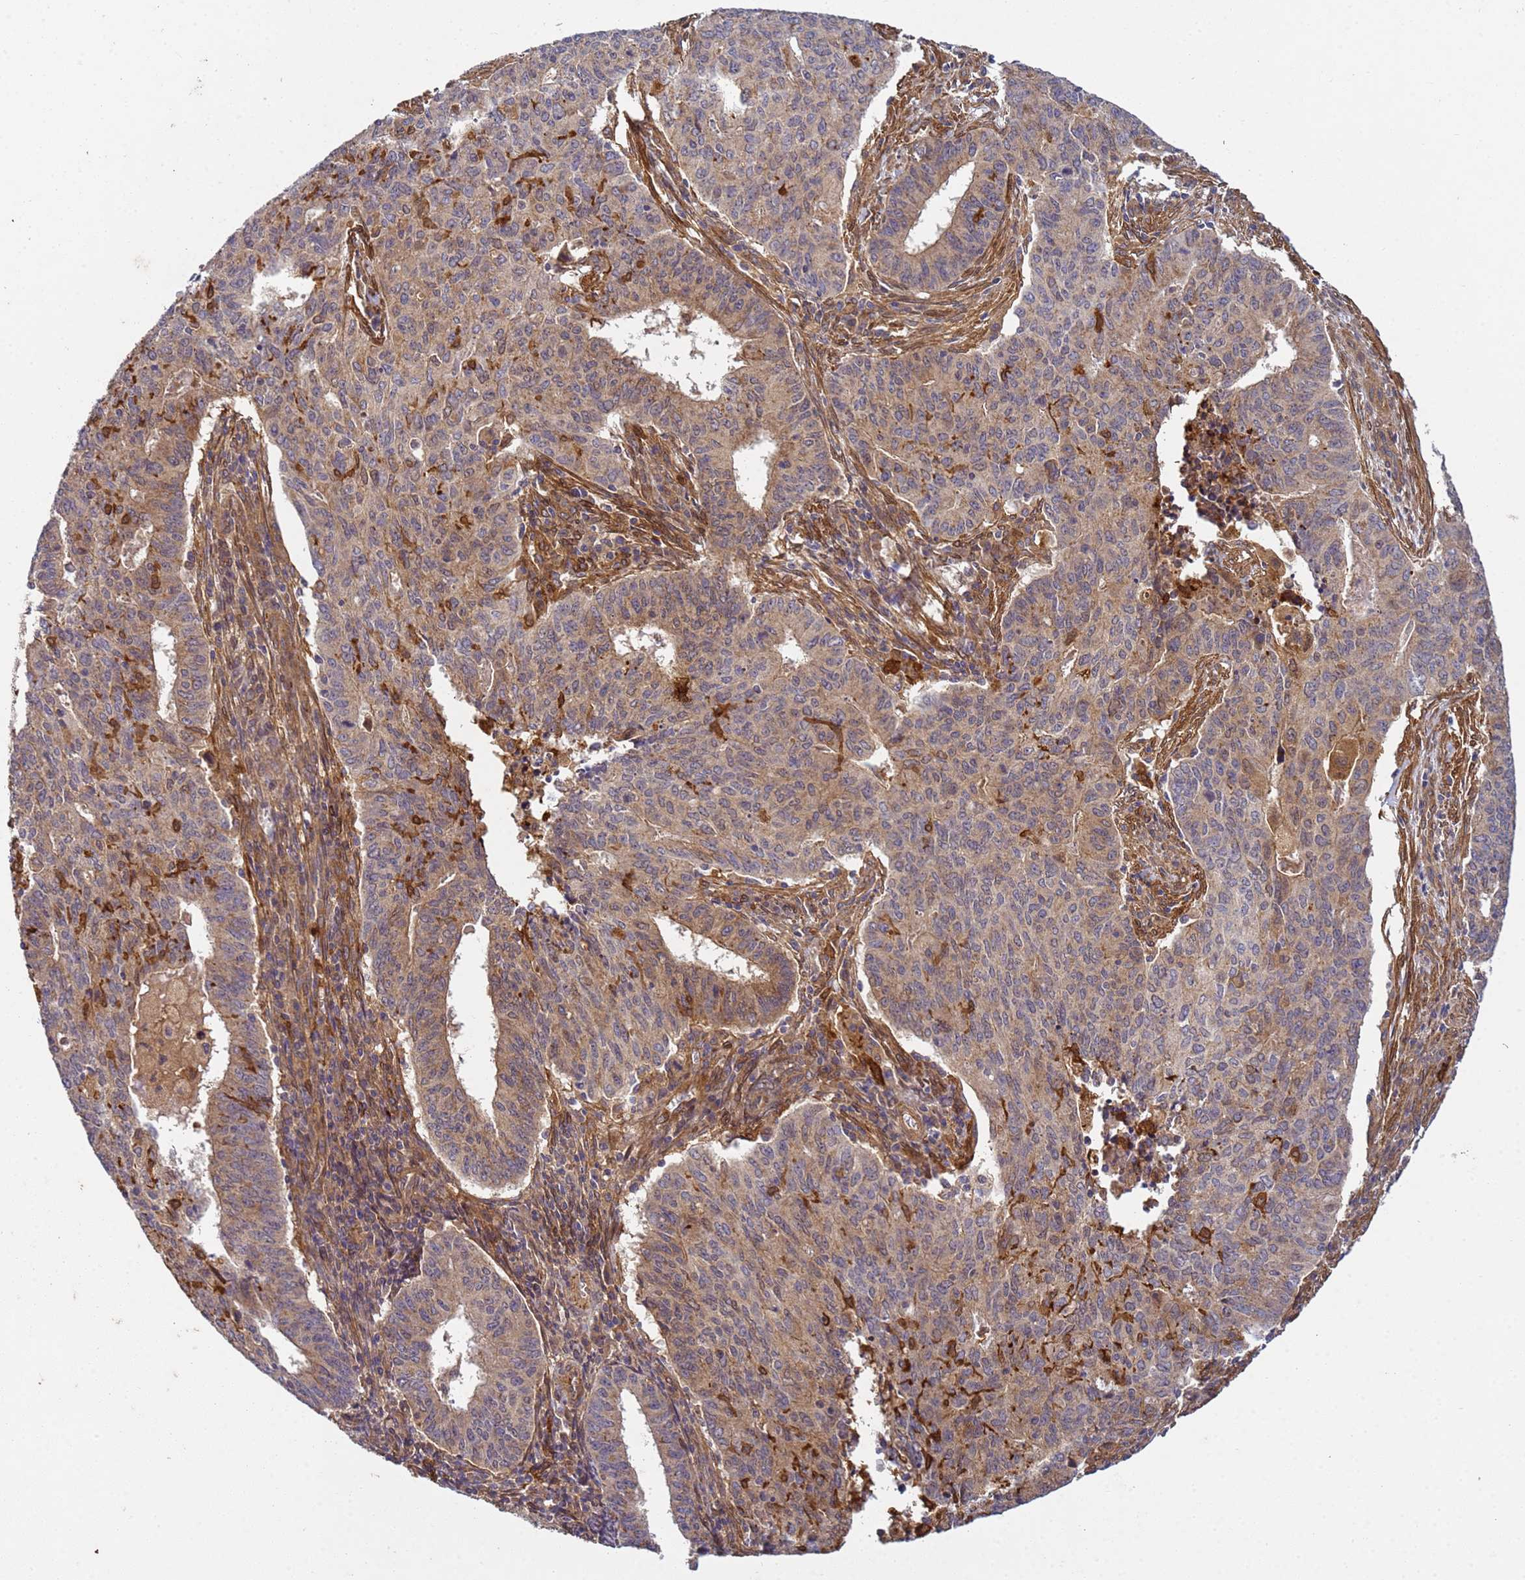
{"staining": {"intensity": "moderate", "quantity": "25%-75%", "location": "cytoplasmic/membranous"}, "tissue": "endometrial cancer", "cell_type": "Tumor cells", "image_type": "cancer", "snomed": [{"axis": "morphology", "description": "Adenocarcinoma, NOS"}, {"axis": "topography", "description": "Endometrium"}], "caption": "Immunohistochemical staining of human endometrial adenocarcinoma exhibits medium levels of moderate cytoplasmic/membranous staining in about 25%-75% of tumor cells.", "gene": "C8orf34", "patient": {"sex": "female", "age": 59}}